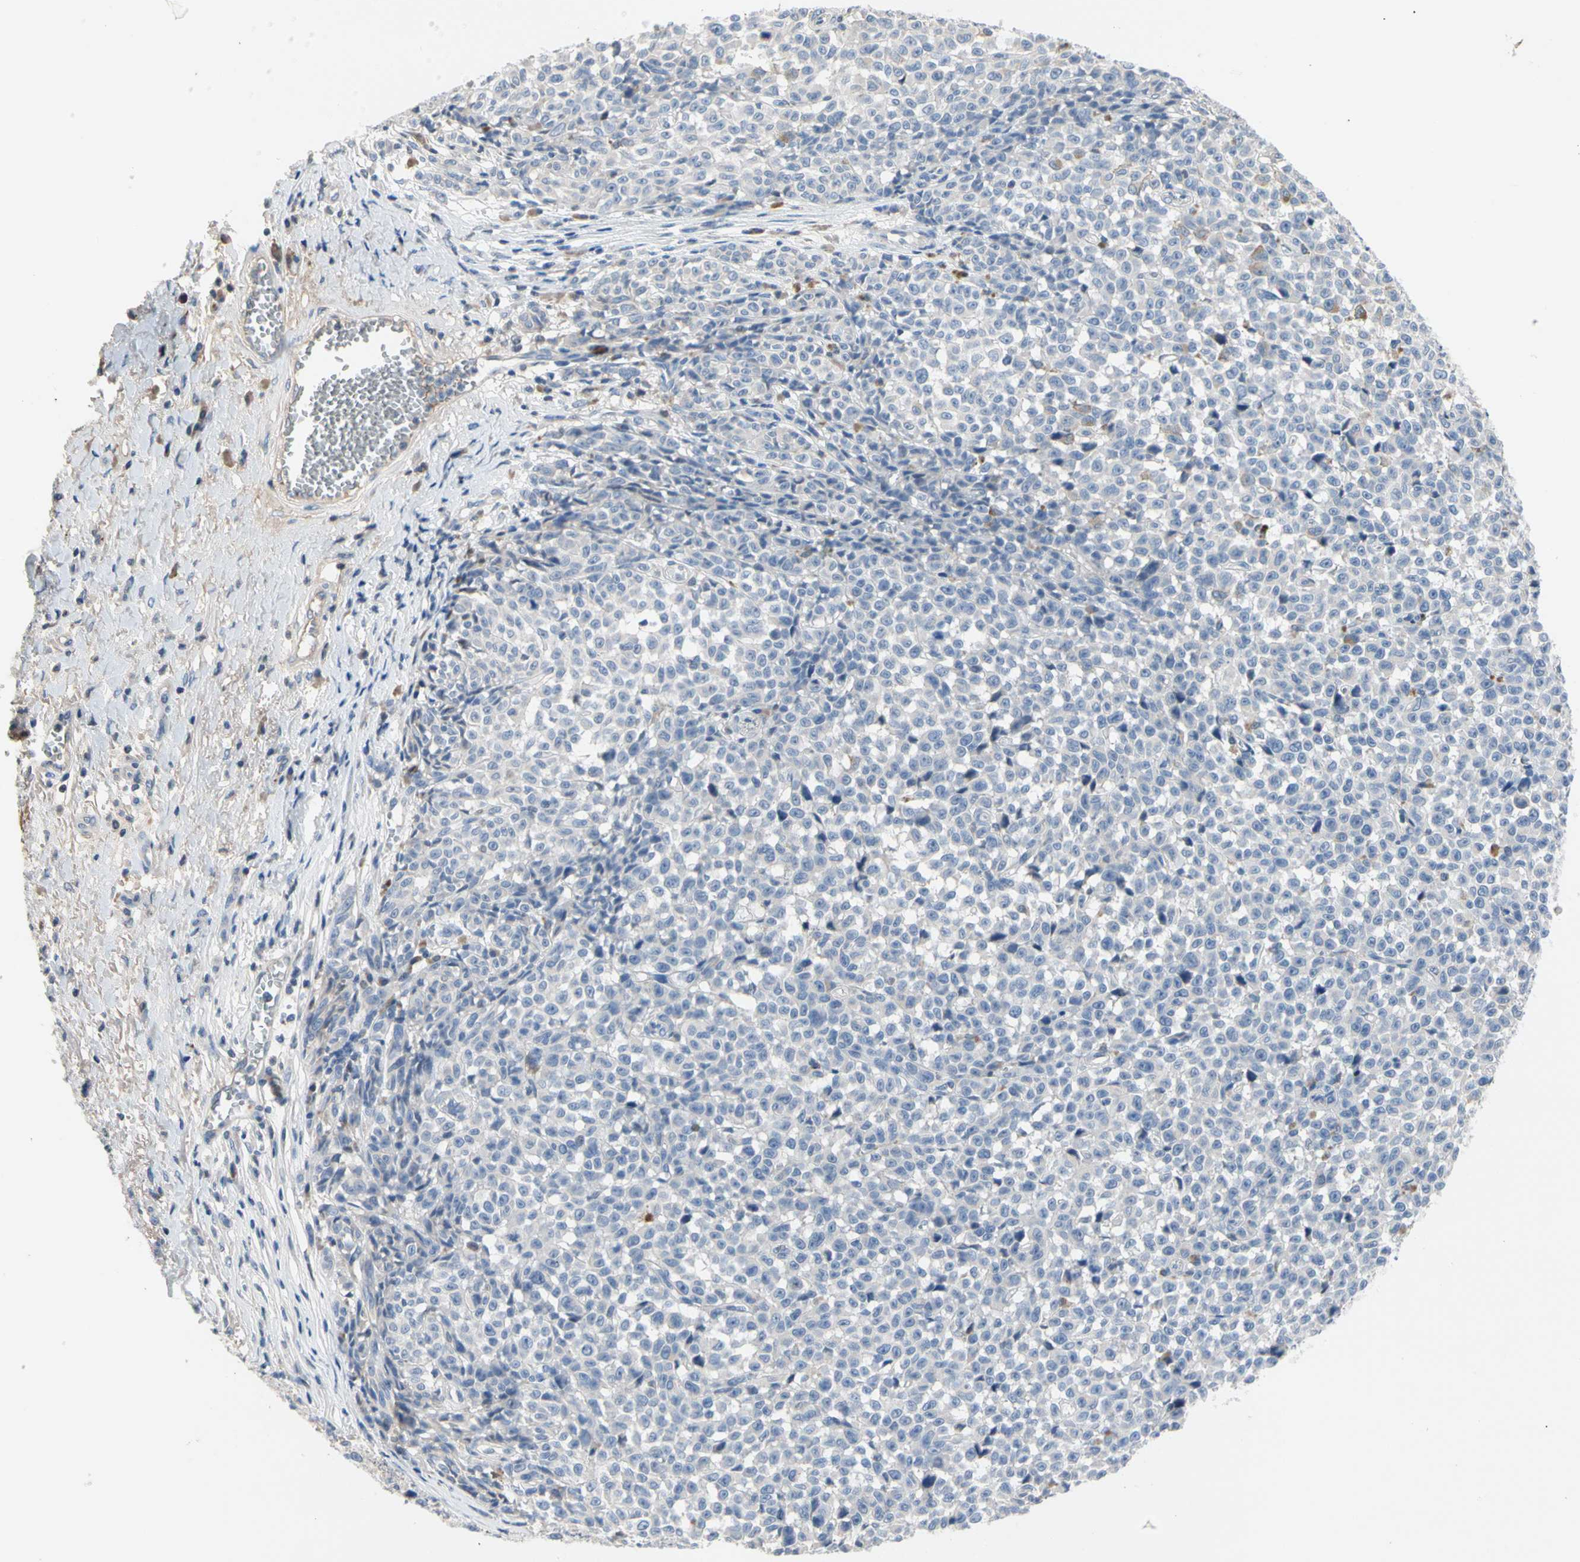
{"staining": {"intensity": "negative", "quantity": "none", "location": "none"}, "tissue": "melanoma", "cell_type": "Tumor cells", "image_type": "cancer", "snomed": [{"axis": "morphology", "description": "Malignant melanoma, NOS"}, {"axis": "topography", "description": "Skin"}], "caption": "Immunohistochemistry (IHC) image of neoplastic tissue: melanoma stained with DAB (3,3'-diaminobenzidine) demonstrates no significant protein positivity in tumor cells.", "gene": "ECRG4", "patient": {"sex": "female", "age": 82}}